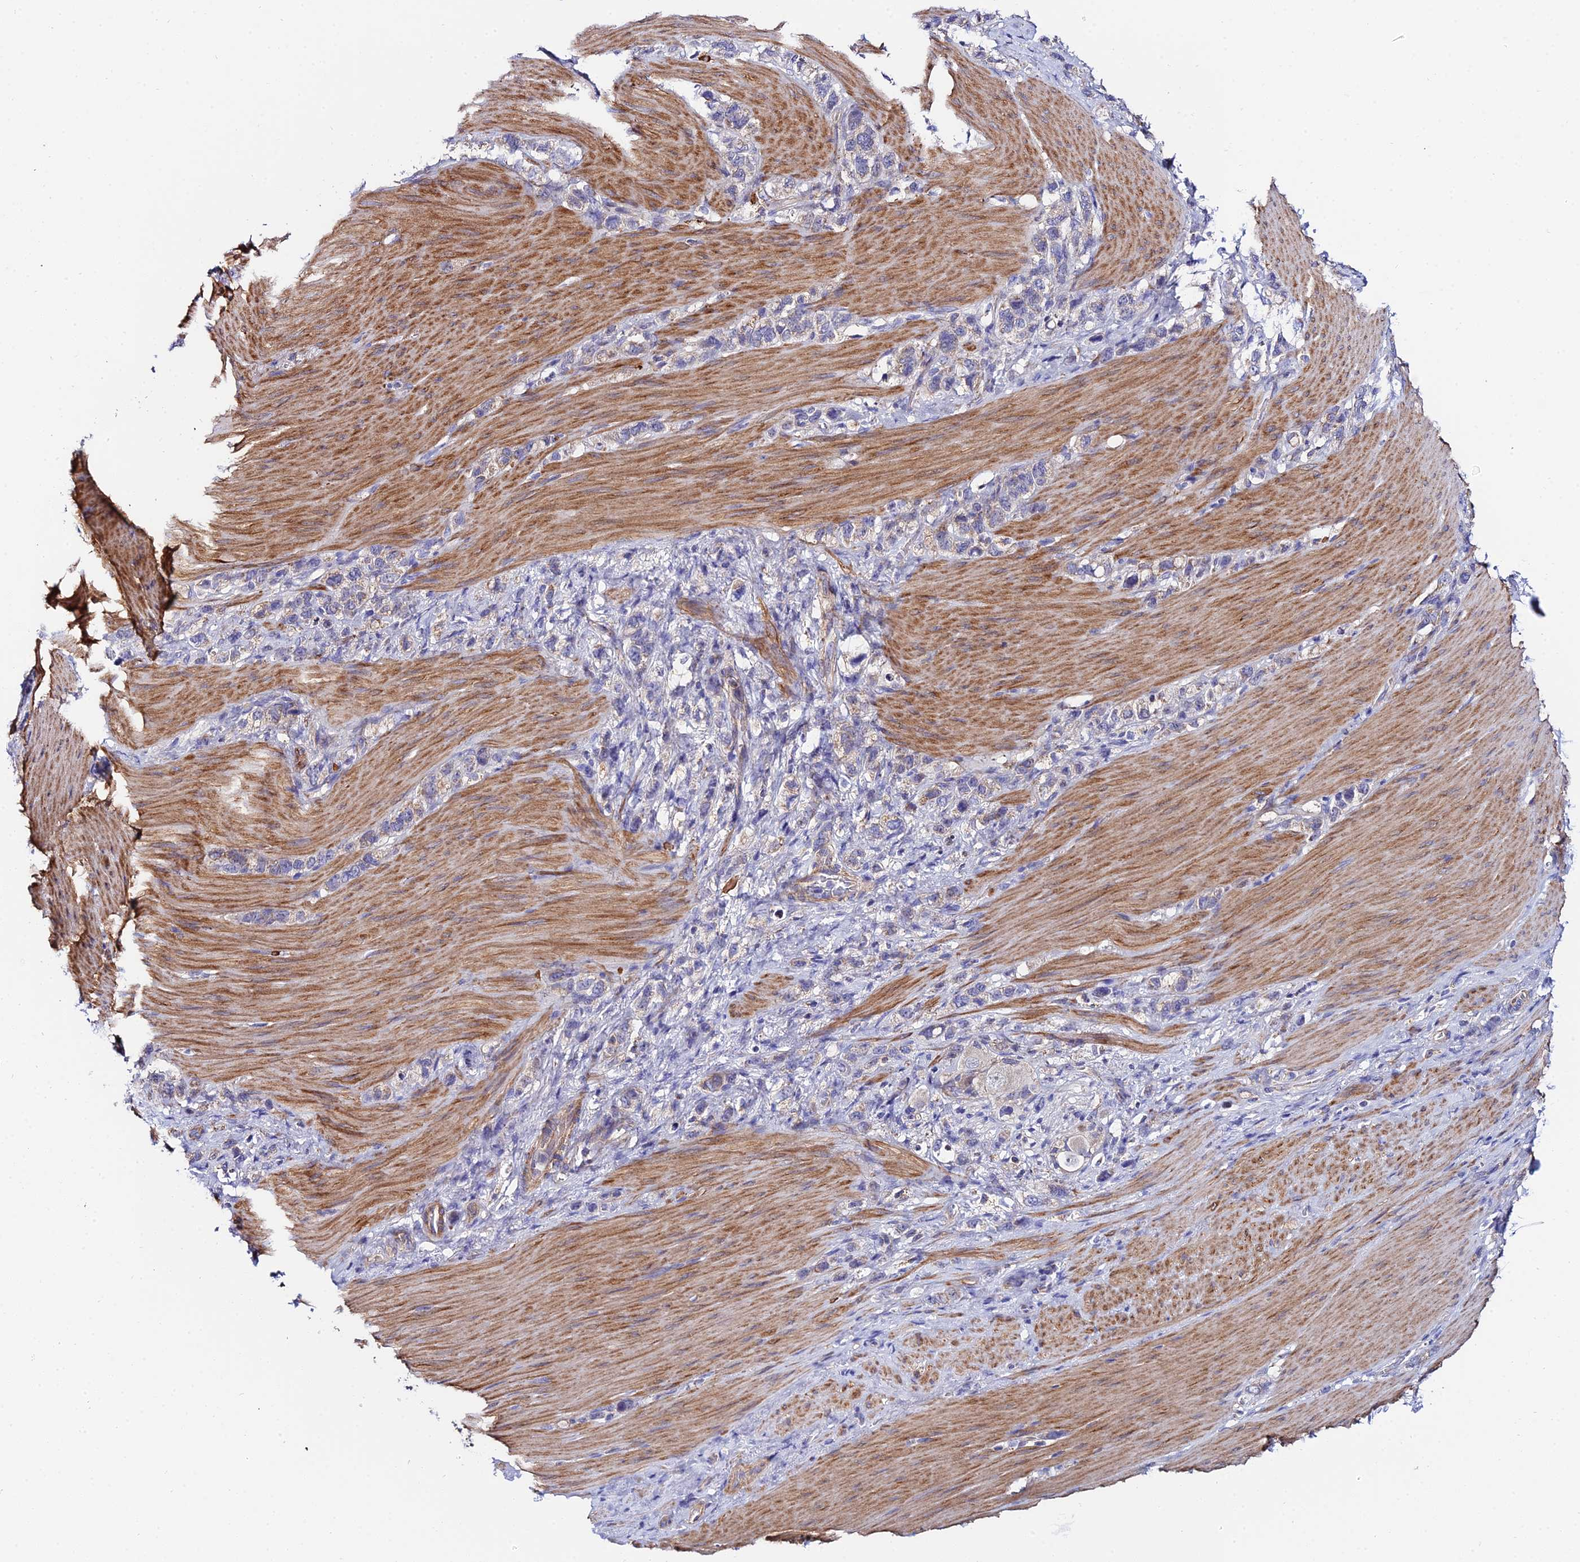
{"staining": {"intensity": "weak", "quantity": ">75%", "location": "cytoplasmic/membranous"}, "tissue": "stomach cancer", "cell_type": "Tumor cells", "image_type": "cancer", "snomed": [{"axis": "morphology", "description": "Adenocarcinoma, NOS"}, {"axis": "topography", "description": "Stomach"}], "caption": "Stomach cancer stained with immunohistochemistry reveals weak cytoplasmic/membranous staining in about >75% of tumor cells.", "gene": "ACOT2", "patient": {"sex": "female", "age": 65}}